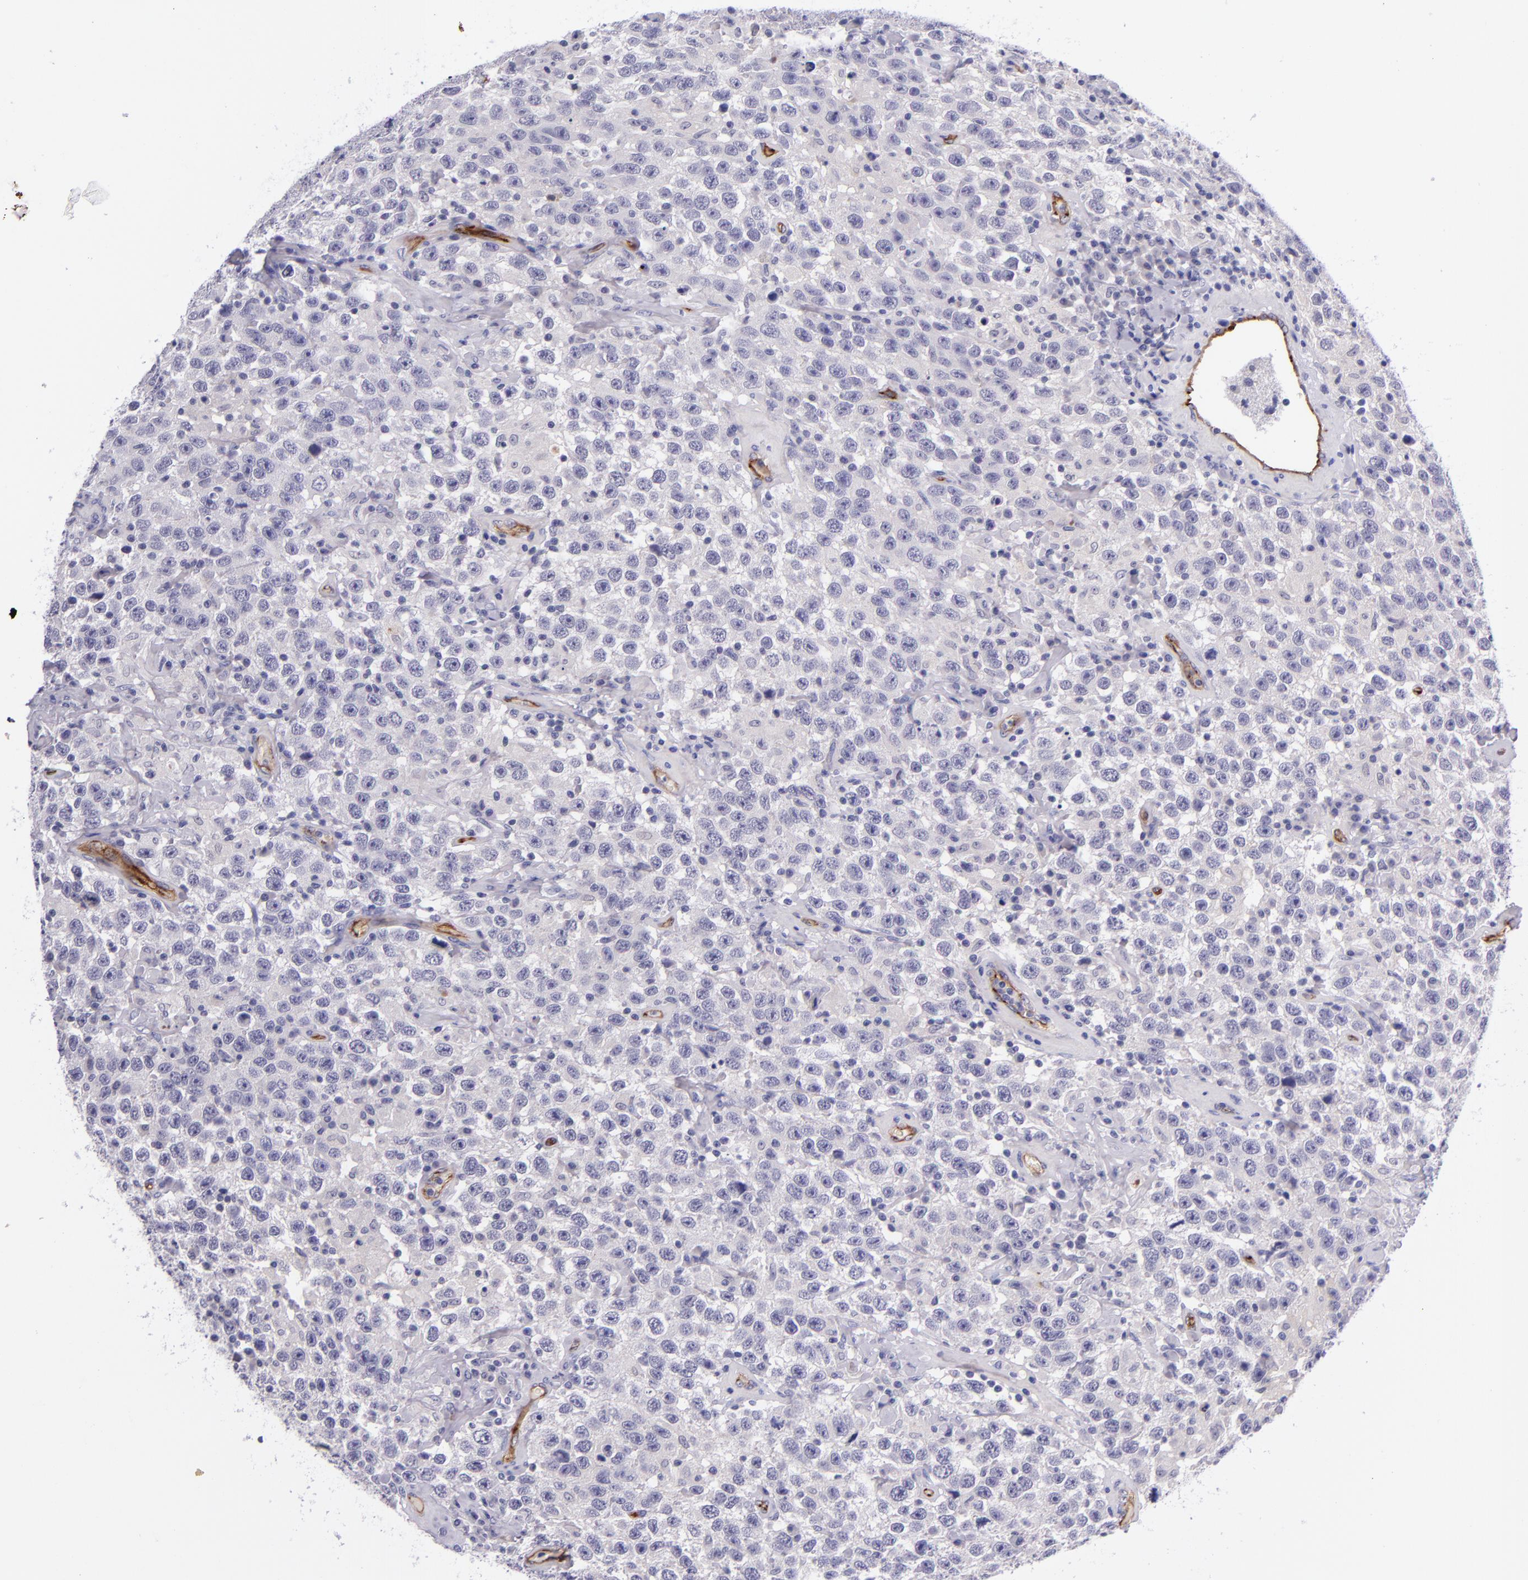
{"staining": {"intensity": "negative", "quantity": "none", "location": "none"}, "tissue": "testis cancer", "cell_type": "Tumor cells", "image_type": "cancer", "snomed": [{"axis": "morphology", "description": "Seminoma, NOS"}, {"axis": "topography", "description": "Testis"}], "caption": "A histopathology image of testis cancer (seminoma) stained for a protein shows no brown staining in tumor cells.", "gene": "NOS3", "patient": {"sex": "male", "age": 41}}